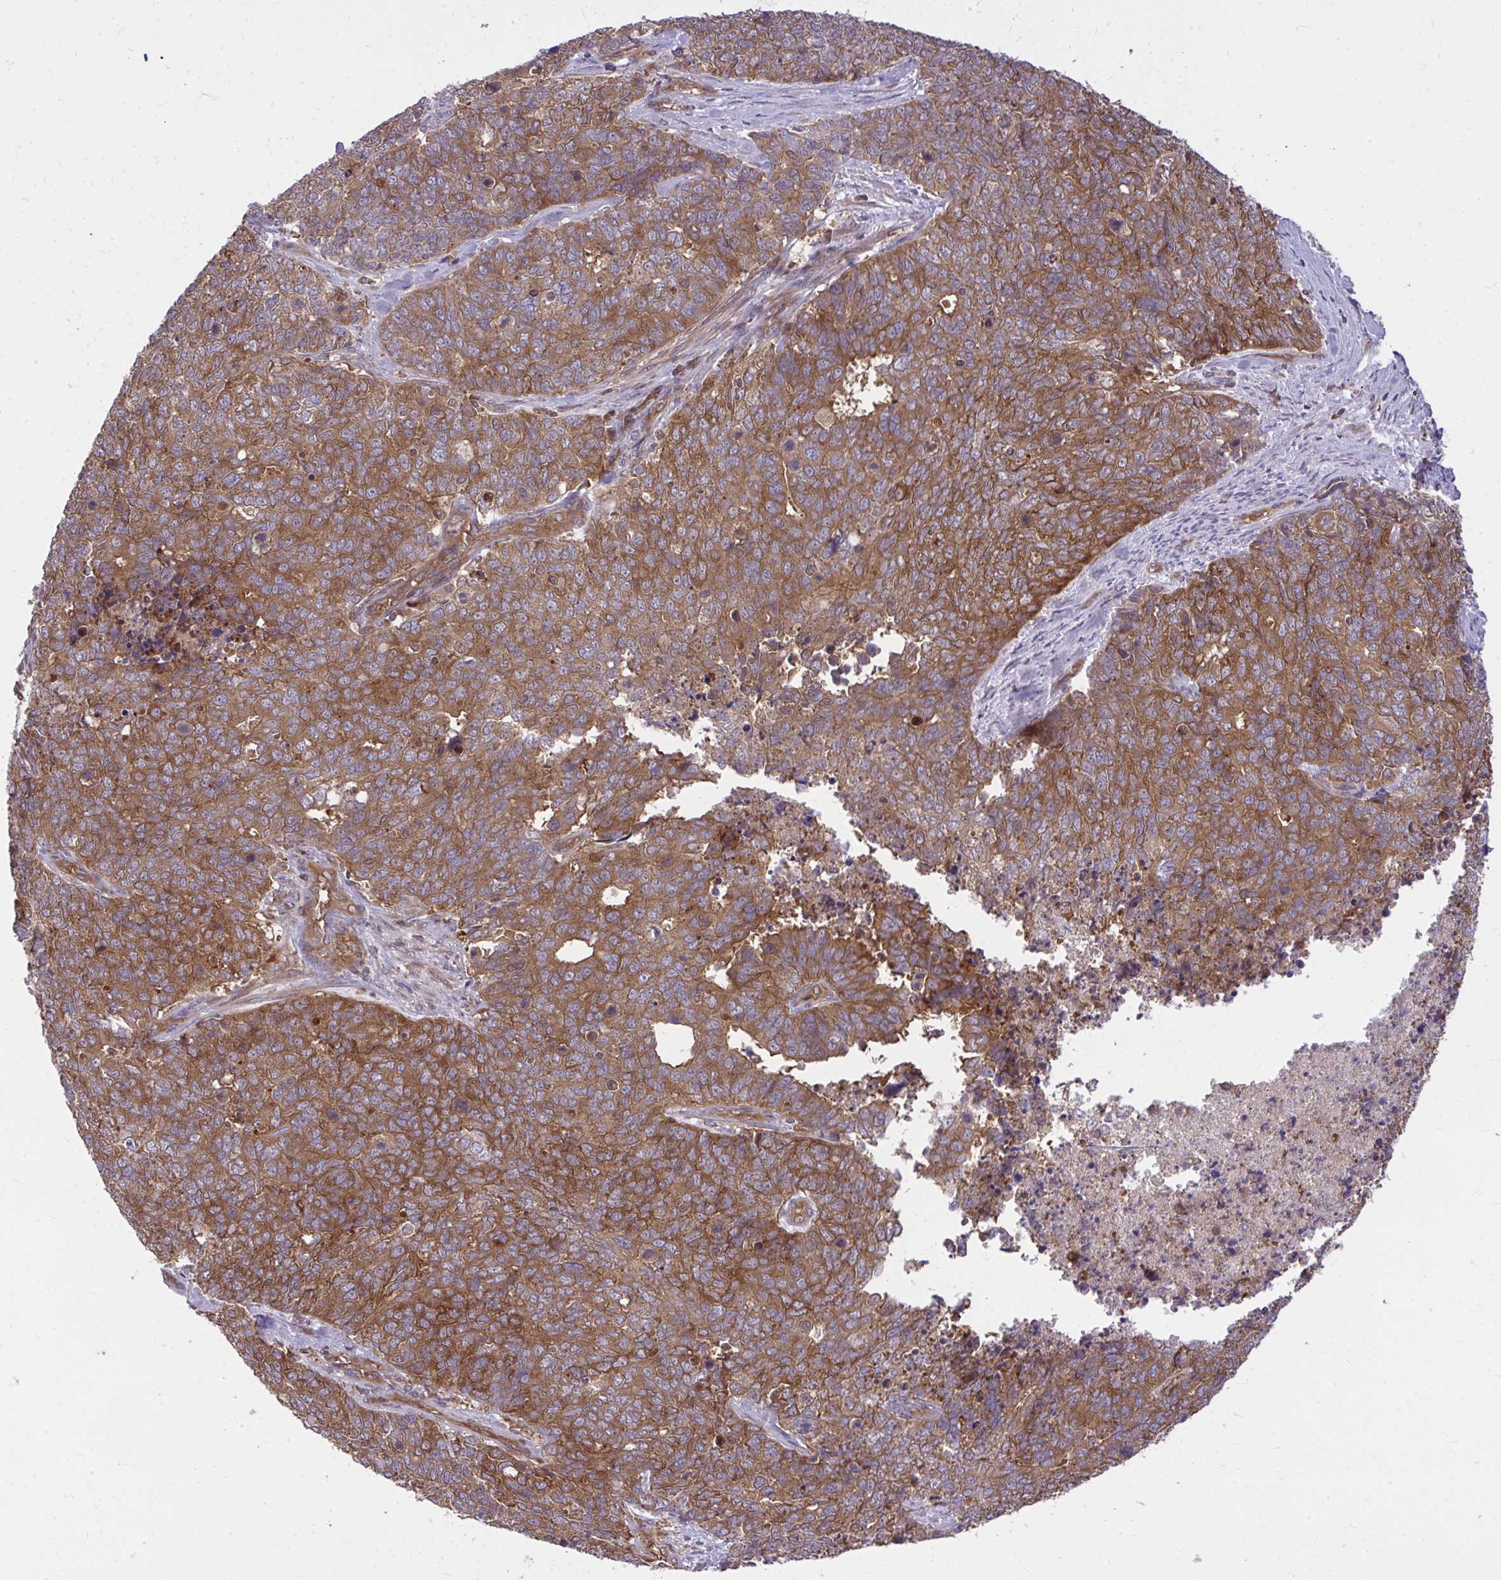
{"staining": {"intensity": "moderate", "quantity": ">75%", "location": "cytoplasmic/membranous"}, "tissue": "cervical cancer", "cell_type": "Tumor cells", "image_type": "cancer", "snomed": [{"axis": "morphology", "description": "Adenocarcinoma, NOS"}, {"axis": "topography", "description": "Cervix"}], "caption": "Protein positivity by IHC displays moderate cytoplasmic/membranous positivity in approximately >75% of tumor cells in cervical cancer (adenocarcinoma).", "gene": "PPP5C", "patient": {"sex": "female", "age": 63}}